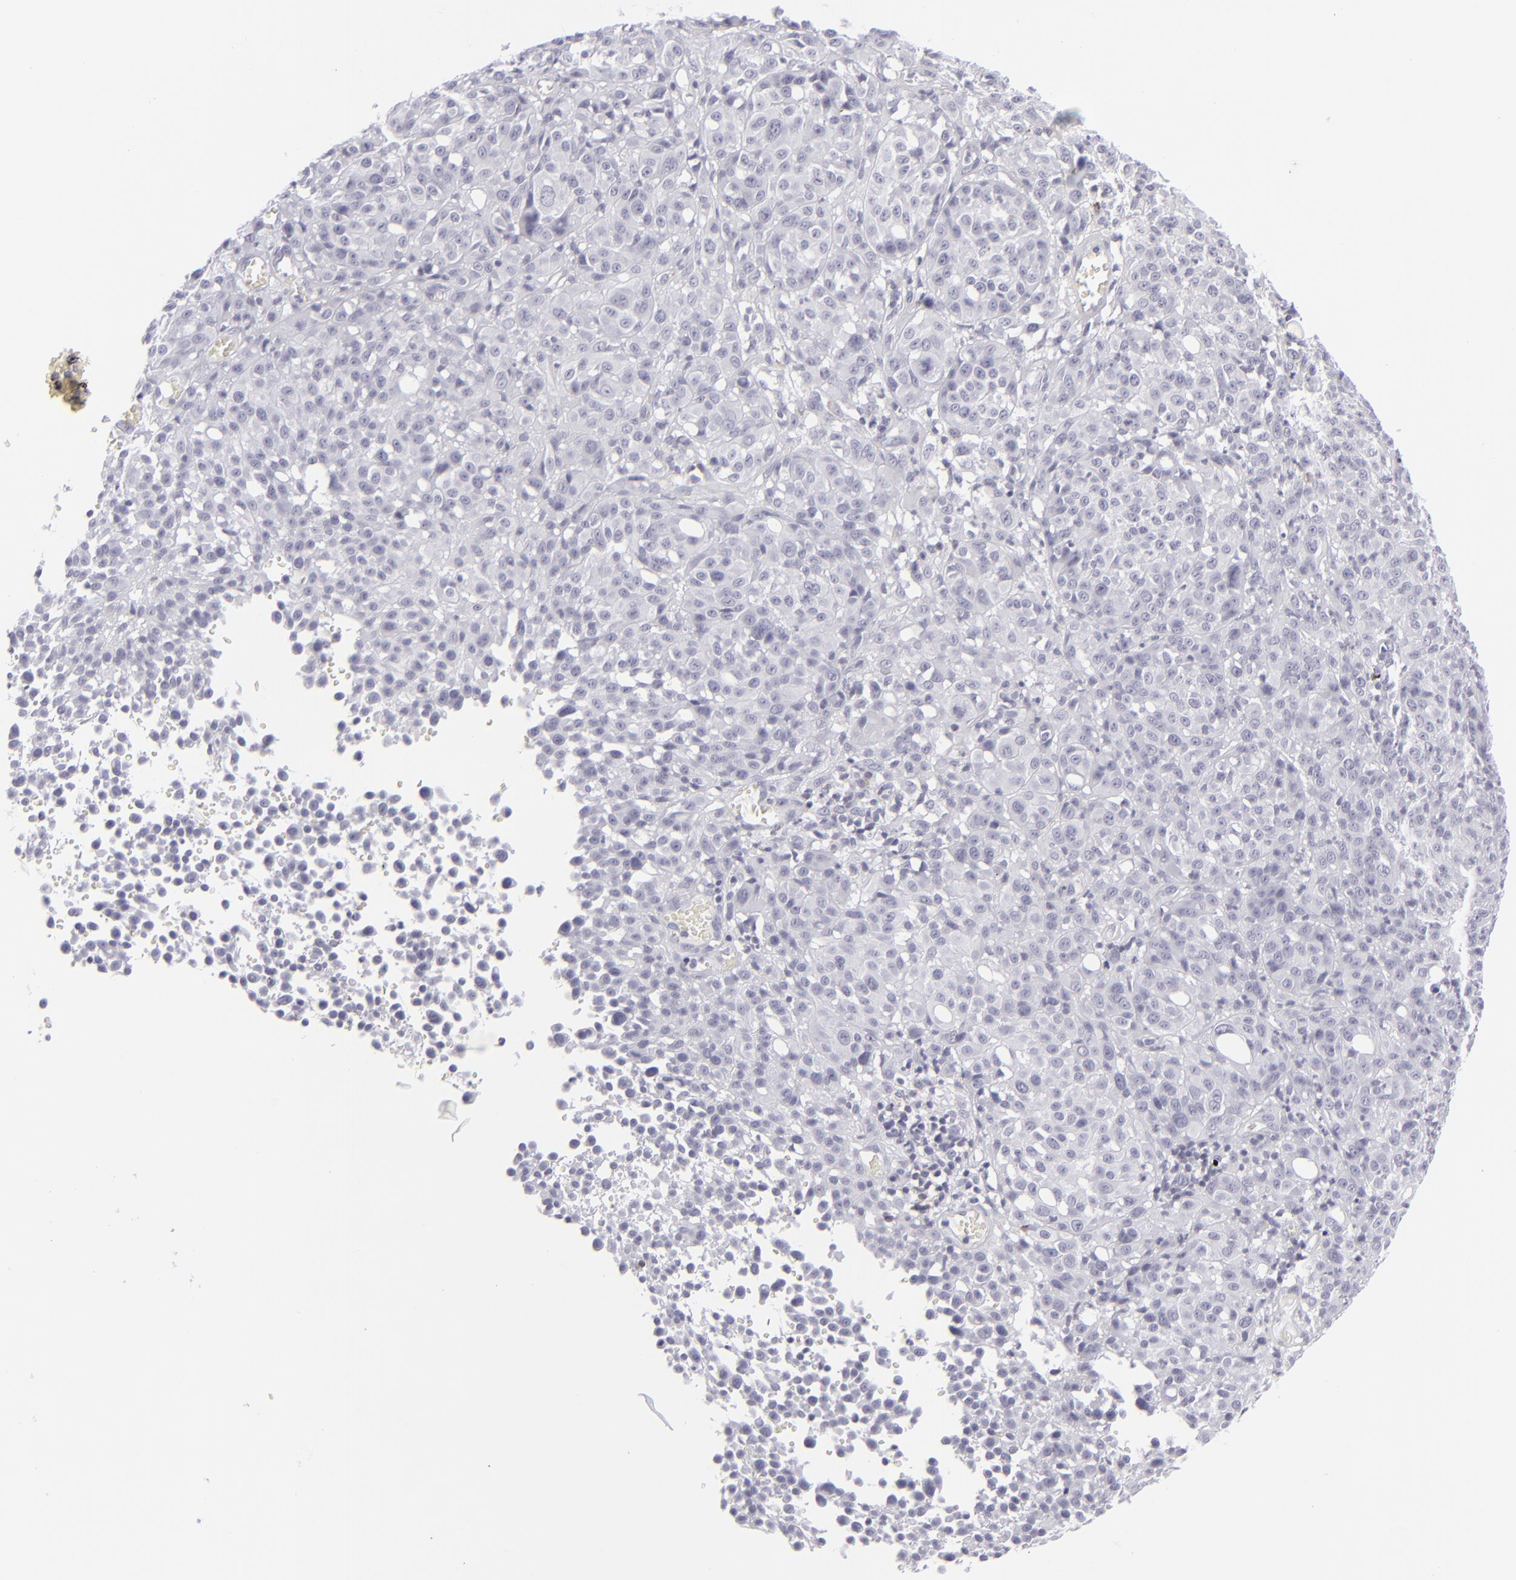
{"staining": {"intensity": "negative", "quantity": "none", "location": "none"}, "tissue": "melanoma", "cell_type": "Tumor cells", "image_type": "cancer", "snomed": [{"axis": "morphology", "description": "Malignant melanoma, NOS"}, {"axis": "topography", "description": "Skin"}], "caption": "Immunohistochemical staining of human melanoma exhibits no significant staining in tumor cells. (Stains: DAB (3,3'-diaminobenzidine) immunohistochemistry with hematoxylin counter stain, Microscopy: brightfield microscopy at high magnification).", "gene": "CD7", "patient": {"sex": "female", "age": 49}}